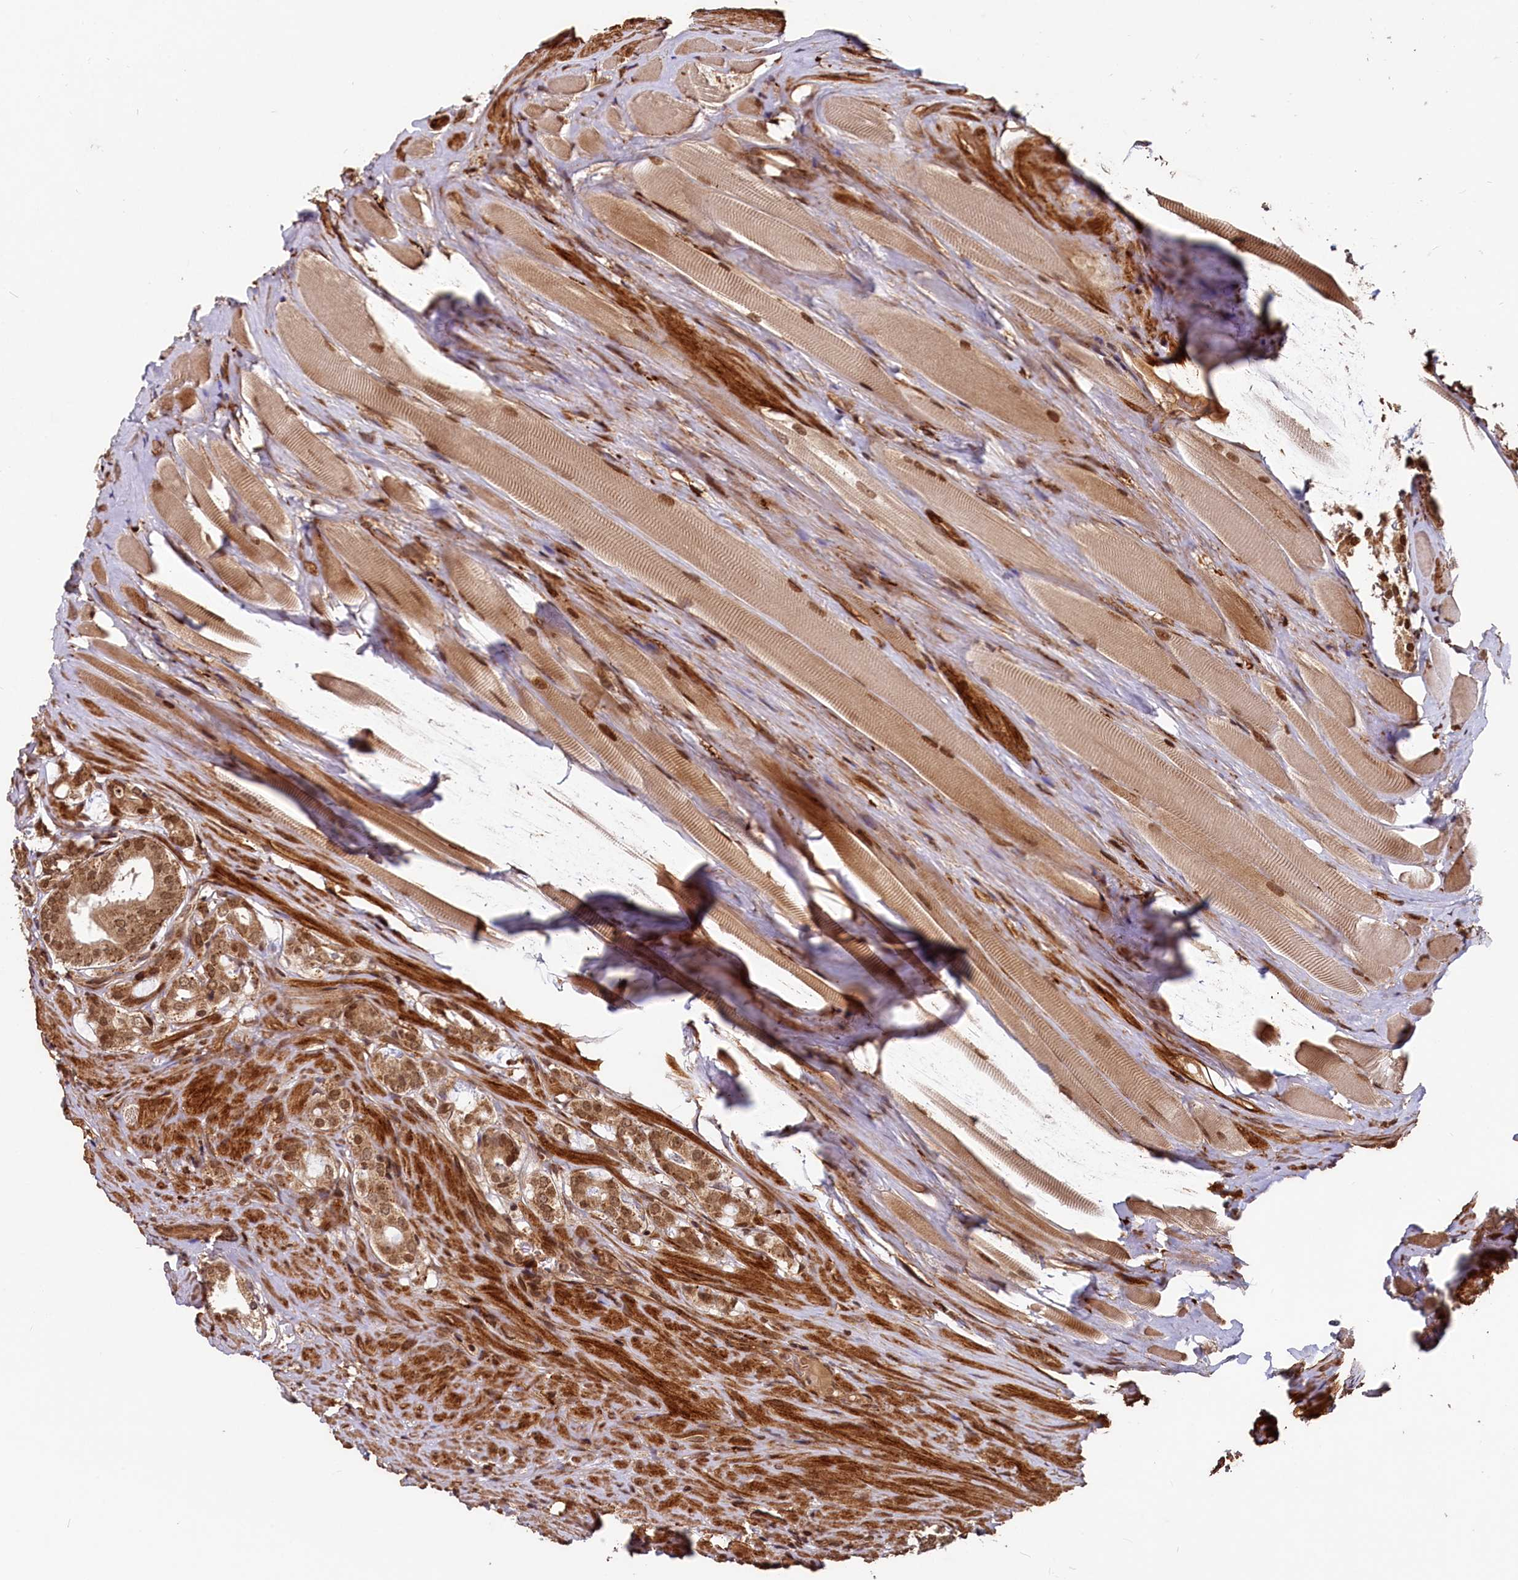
{"staining": {"intensity": "moderate", "quantity": ">75%", "location": "cytoplasmic/membranous,nuclear"}, "tissue": "prostate cancer", "cell_type": "Tumor cells", "image_type": "cancer", "snomed": [{"axis": "morphology", "description": "Adenocarcinoma, High grade"}, {"axis": "topography", "description": "Prostate"}], "caption": "A photomicrograph of human prostate cancer stained for a protein displays moderate cytoplasmic/membranous and nuclear brown staining in tumor cells. (DAB = brown stain, brightfield microscopy at high magnification).", "gene": "TRIM23", "patient": {"sex": "male", "age": 63}}